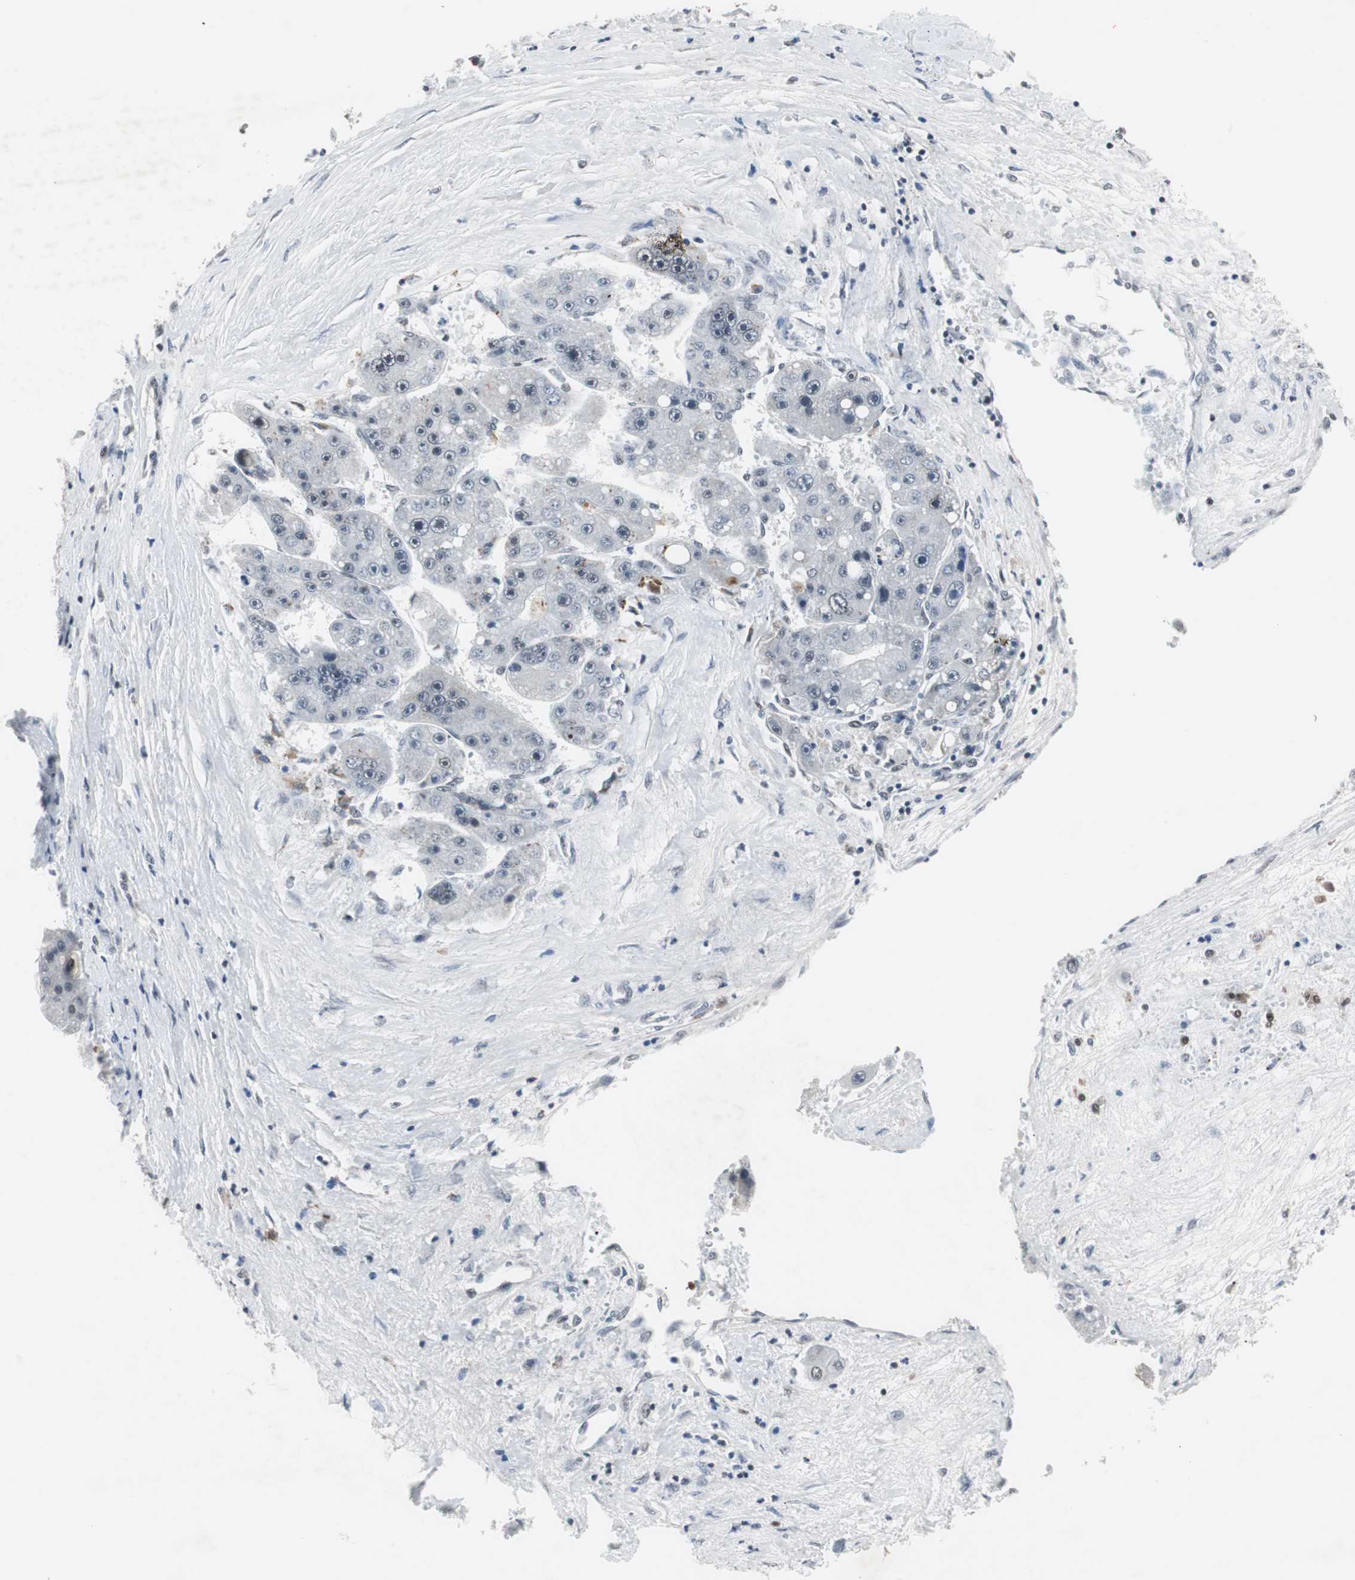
{"staining": {"intensity": "negative", "quantity": "none", "location": "none"}, "tissue": "liver cancer", "cell_type": "Tumor cells", "image_type": "cancer", "snomed": [{"axis": "morphology", "description": "Carcinoma, Hepatocellular, NOS"}, {"axis": "topography", "description": "Liver"}], "caption": "Tumor cells are negative for brown protein staining in hepatocellular carcinoma (liver). Nuclei are stained in blue.", "gene": "RAD9A", "patient": {"sex": "female", "age": 61}}